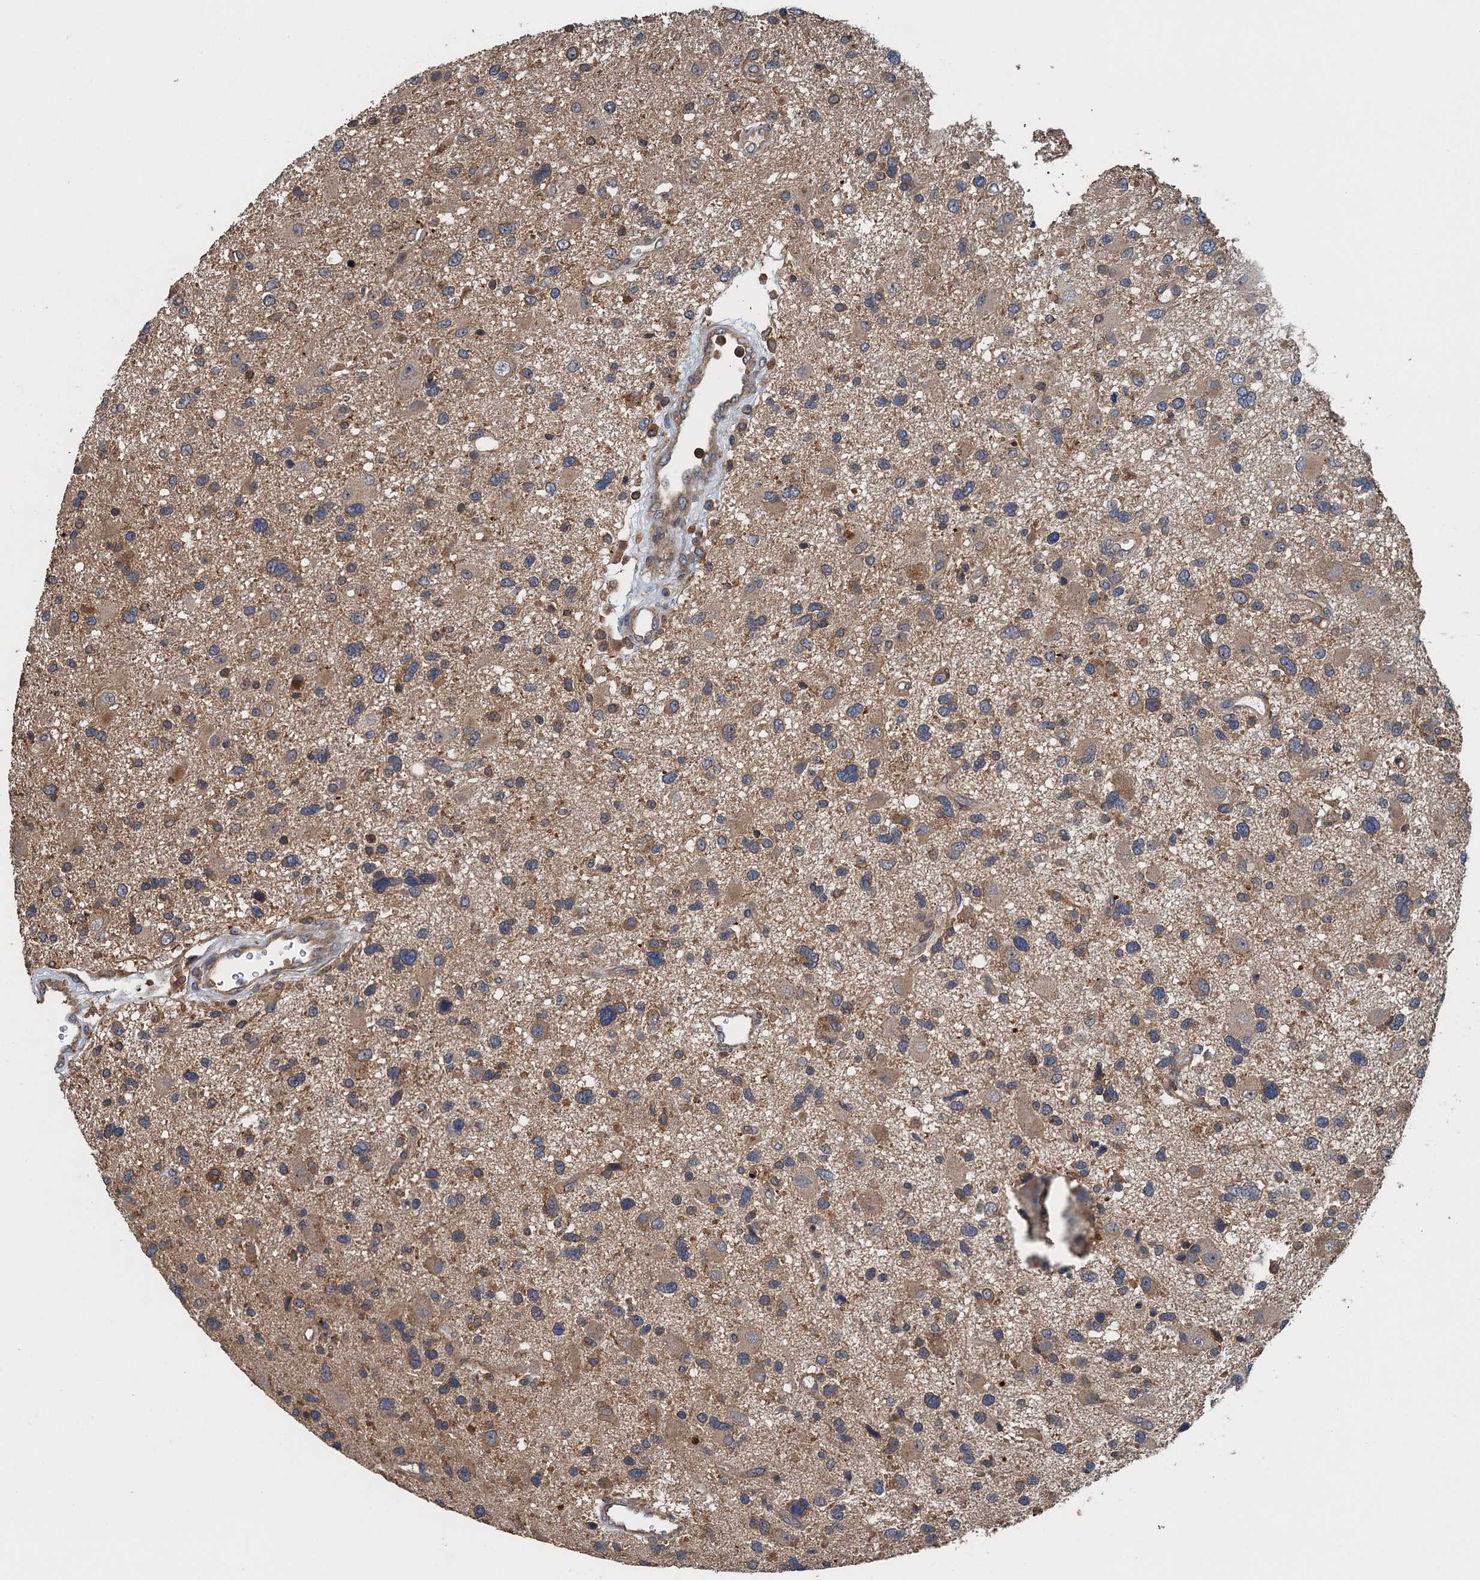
{"staining": {"intensity": "moderate", "quantity": "<25%", "location": "cytoplasmic/membranous"}, "tissue": "glioma", "cell_type": "Tumor cells", "image_type": "cancer", "snomed": [{"axis": "morphology", "description": "Glioma, malignant, High grade"}, {"axis": "topography", "description": "Brain"}], "caption": "A micrograph of human high-grade glioma (malignant) stained for a protein displays moderate cytoplasmic/membranous brown staining in tumor cells. (DAB IHC, brown staining for protein, blue staining for nuclei).", "gene": "BORCS5", "patient": {"sex": "male", "age": 33}}